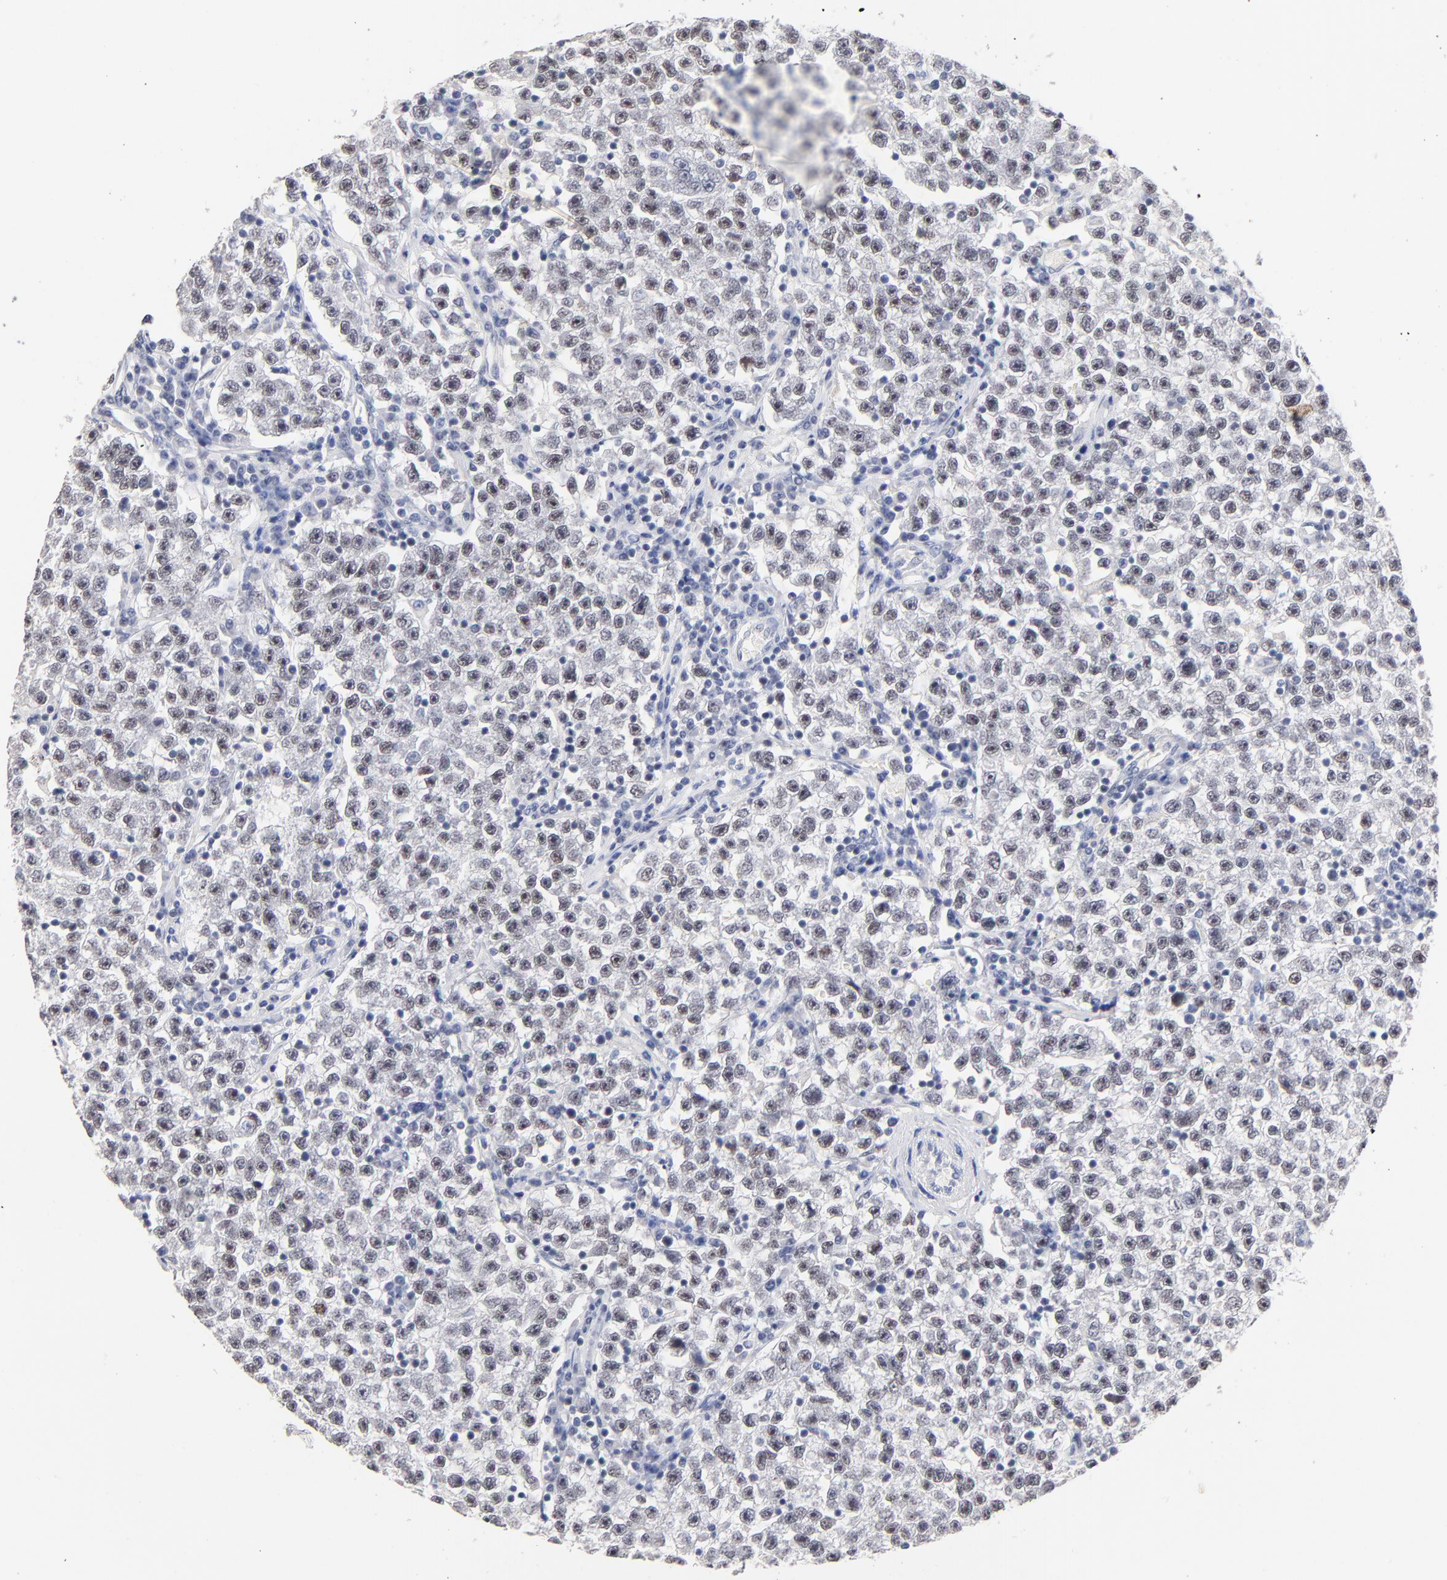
{"staining": {"intensity": "weak", "quantity": "25%-75%", "location": "nuclear"}, "tissue": "testis cancer", "cell_type": "Tumor cells", "image_type": "cancer", "snomed": [{"axis": "morphology", "description": "Seminoma, NOS"}, {"axis": "topography", "description": "Testis"}], "caption": "Protein analysis of testis cancer (seminoma) tissue shows weak nuclear positivity in about 25%-75% of tumor cells. (Stains: DAB in brown, nuclei in blue, Microscopy: brightfield microscopy at high magnification).", "gene": "ORC2", "patient": {"sex": "male", "age": 22}}